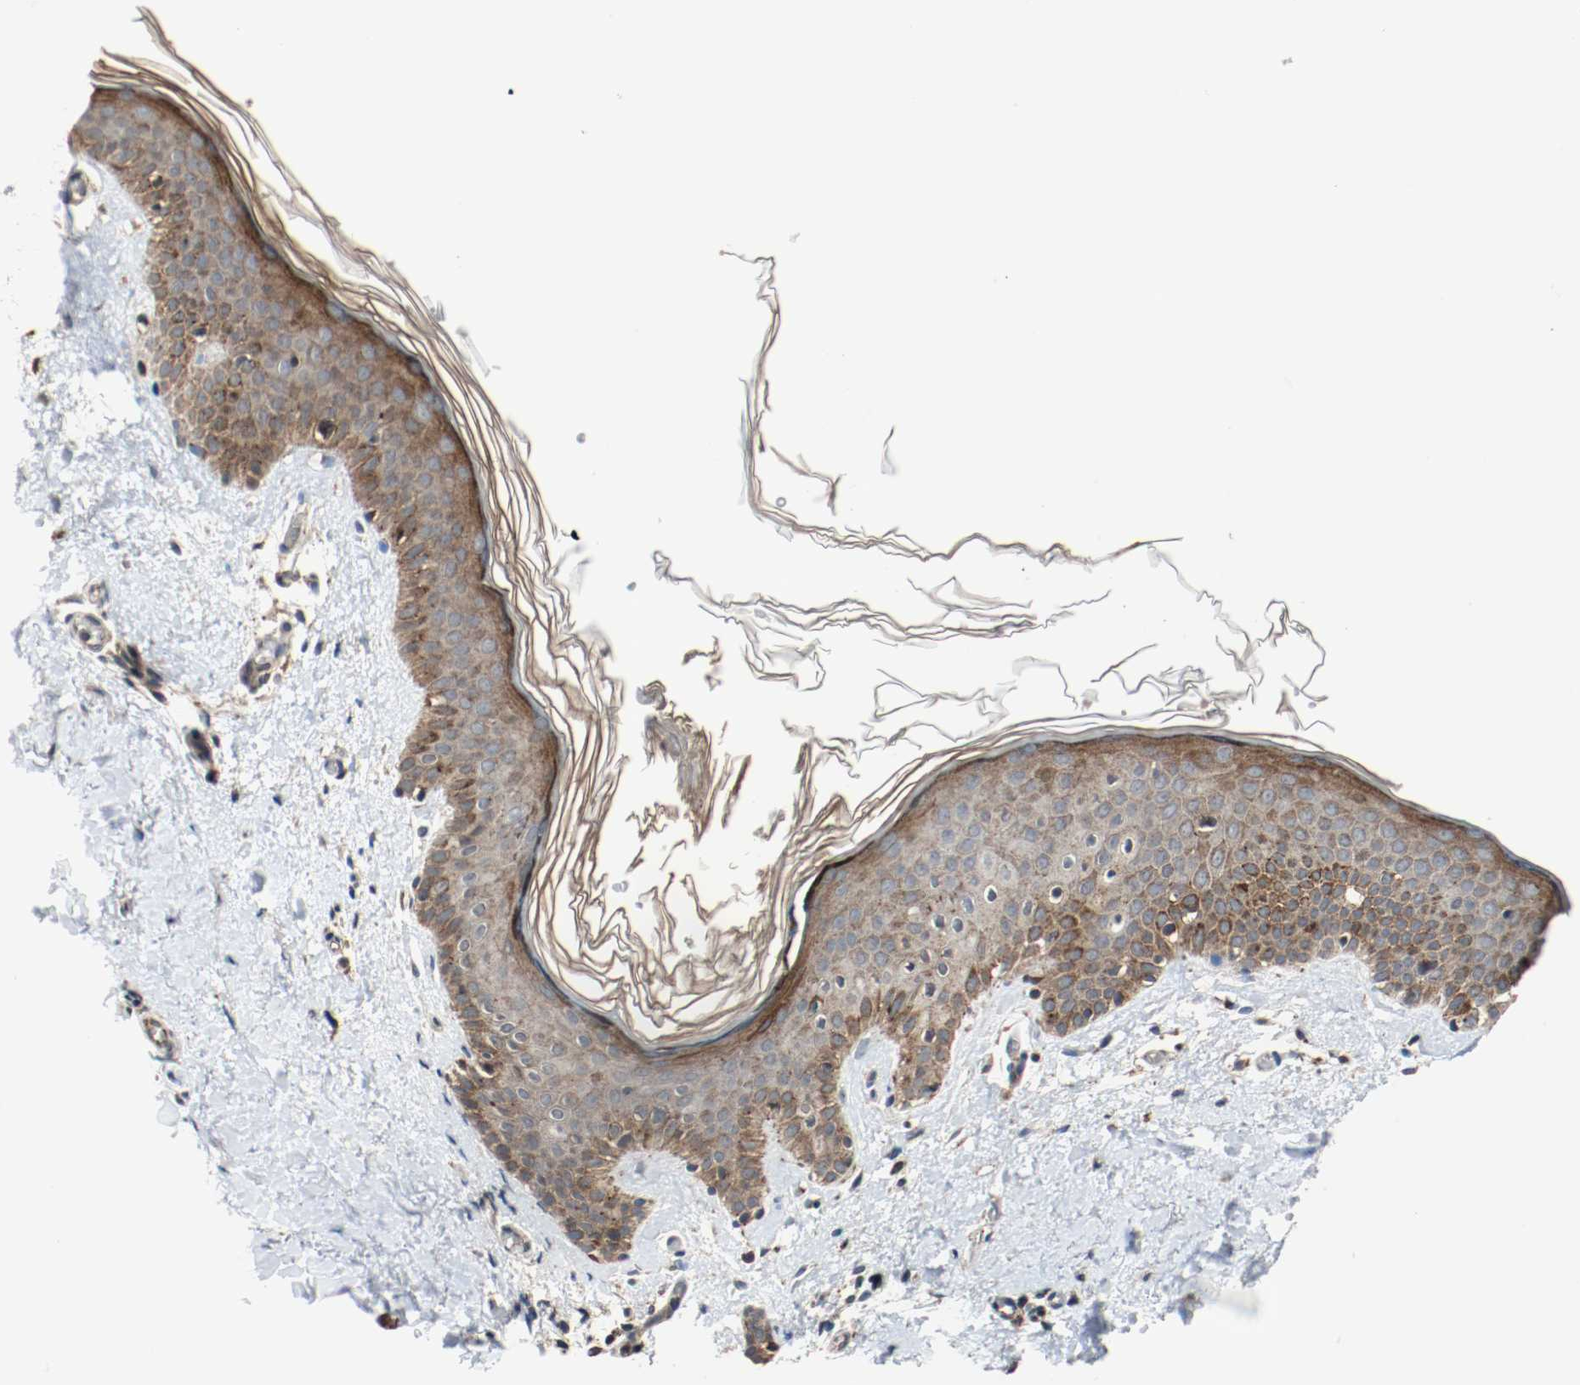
{"staining": {"intensity": "moderate", "quantity": ">75%", "location": "cytoplasmic/membranous"}, "tissue": "skin", "cell_type": "Fibroblasts", "image_type": "normal", "snomed": [{"axis": "morphology", "description": "Normal tissue, NOS"}, {"axis": "topography", "description": "Skin"}], "caption": "This histopathology image demonstrates unremarkable skin stained with immunohistochemistry to label a protein in brown. The cytoplasmic/membranous of fibroblasts show moderate positivity for the protein. Nuclei are counter-stained blue.", "gene": "LAMP2", "patient": {"sex": "female", "age": 56}}